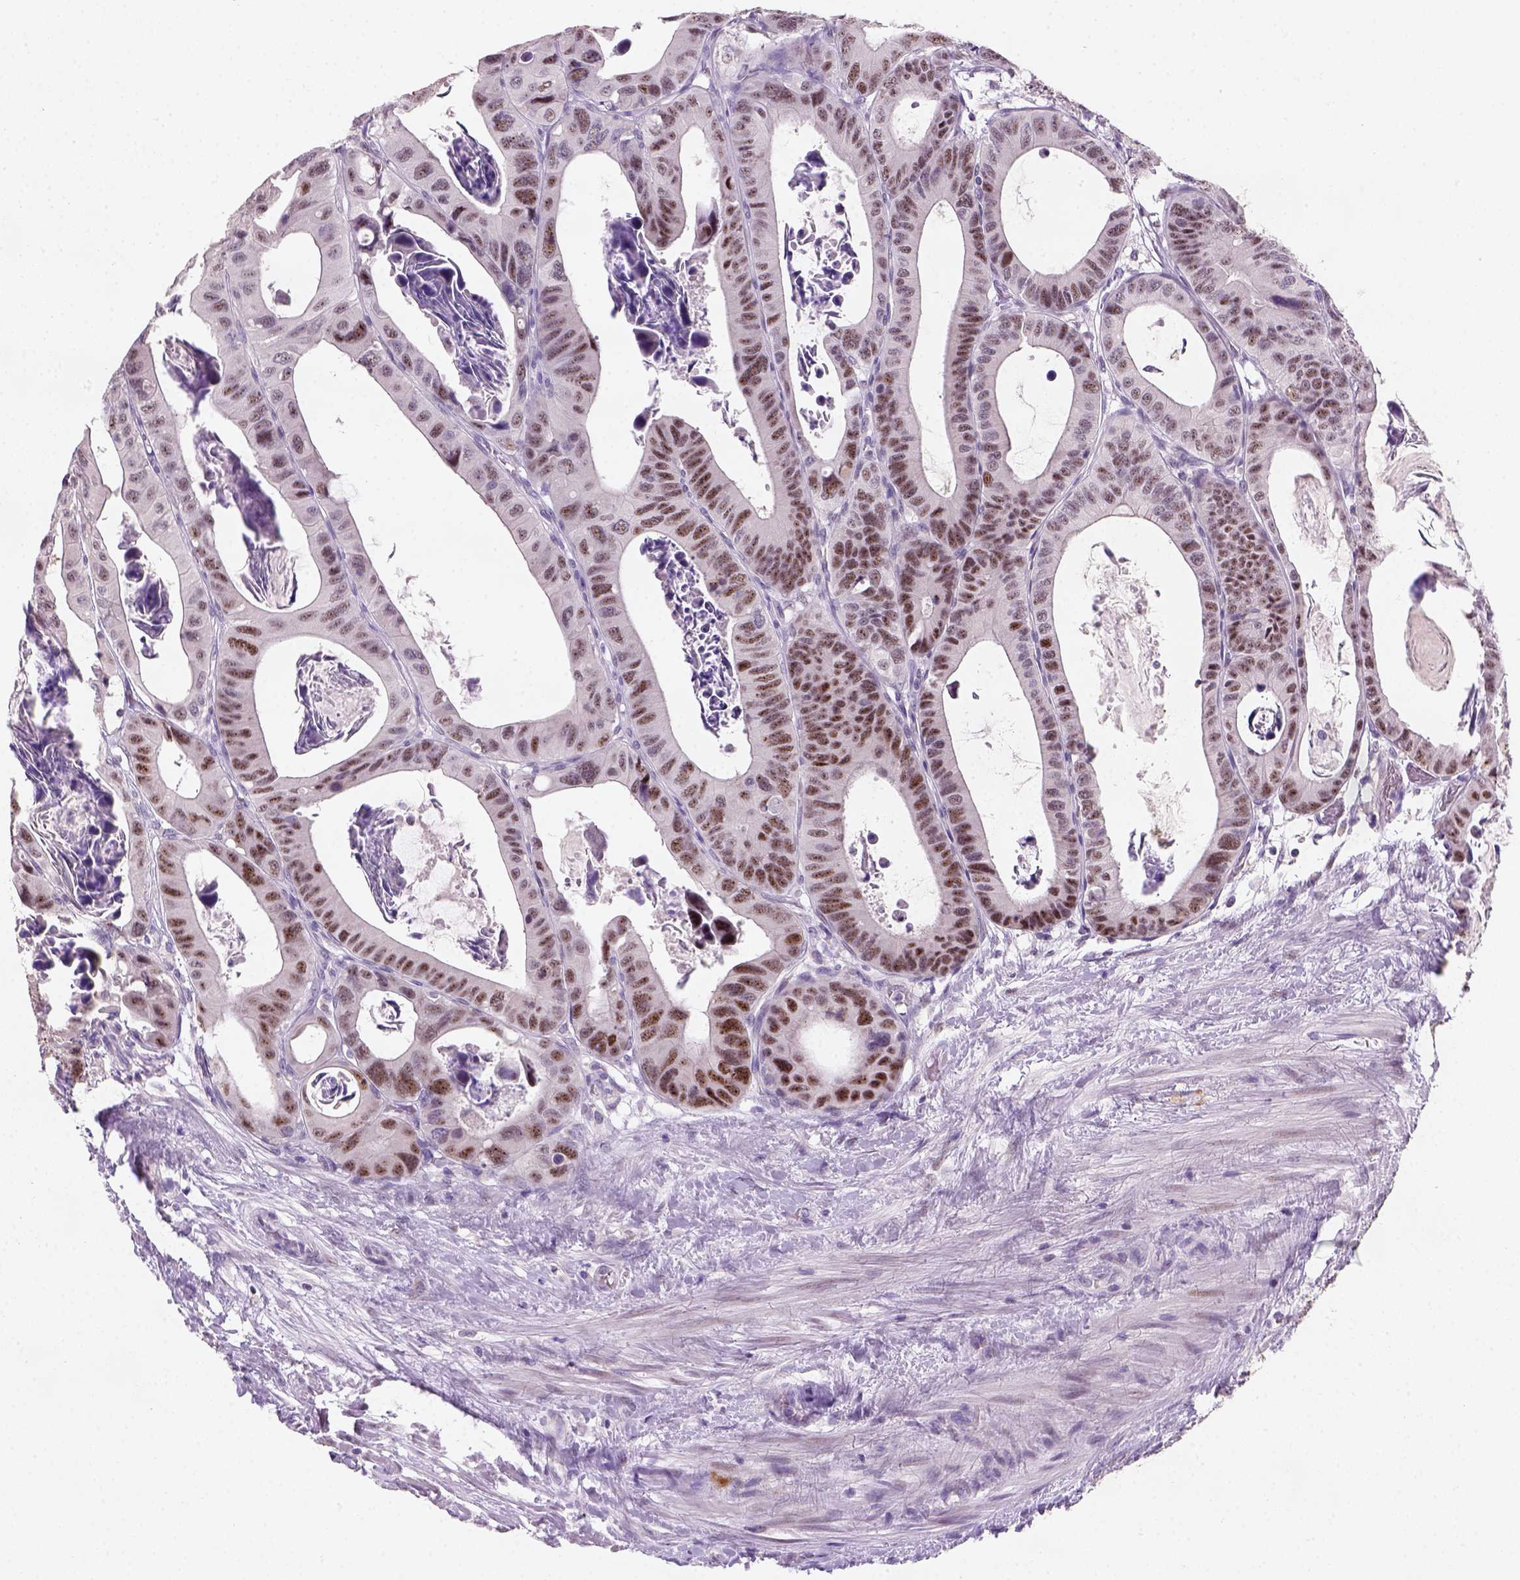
{"staining": {"intensity": "moderate", "quantity": ">75%", "location": "nuclear"}, "tissue": "colorectal cancer", "cell_type": "Tumor cells", "image_type": "cancer", "snomed": [{"axis": "morphology", "description": "Adenocarcinoma, NOS"}, {"axis": "topography", "description": "Rectum"}], "caption": "Brown immunohistochemical staining in human colorectal cancer (adenocarcinoma) exhibits moderate nuclear expression in approximately >75% of tumor cells.", "gene": "ZMAT4", "patient": {"sex": "male", "age": 64}}